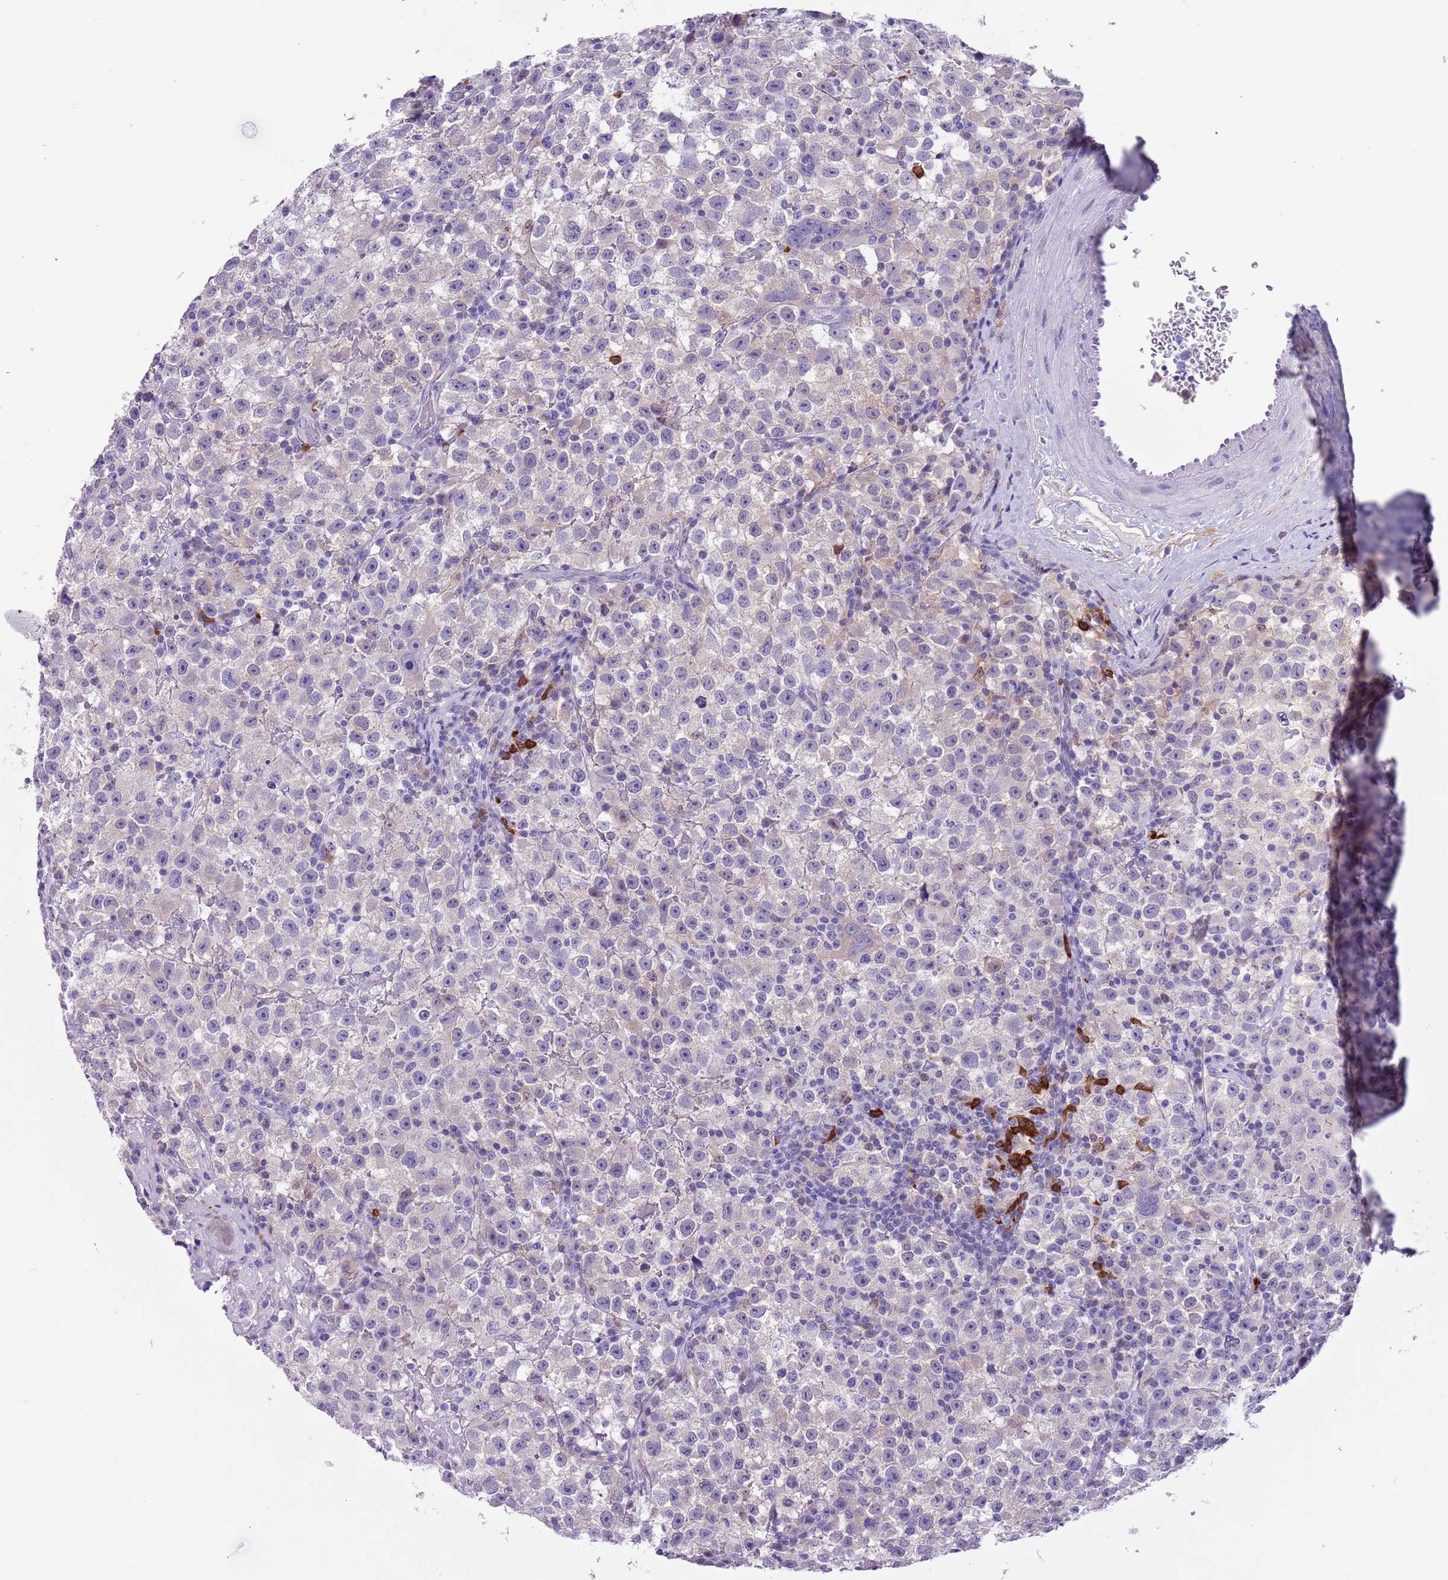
{"staining": {"intensity": "negative", "quantity": "none", "location": "none"}, "tissue": "testis cancer", "cell_type": "Tumor cells", "image_type": "cancer", "snomed": [{"axis": "morphology", "description": "Seminoma, NOS"}, {"axis": "topography", "description": "Testis"}], "caption": "DAB (3,3'-diaminobenzidine) immunohistochemical staining of human seminoma (testis) displays no significant staining in tumor cells. (Immunohistochemistry, brightfield microscopy, high magnification).", "gene": "PFKFB2", "patient": {"sex": "male", "age": 22}}